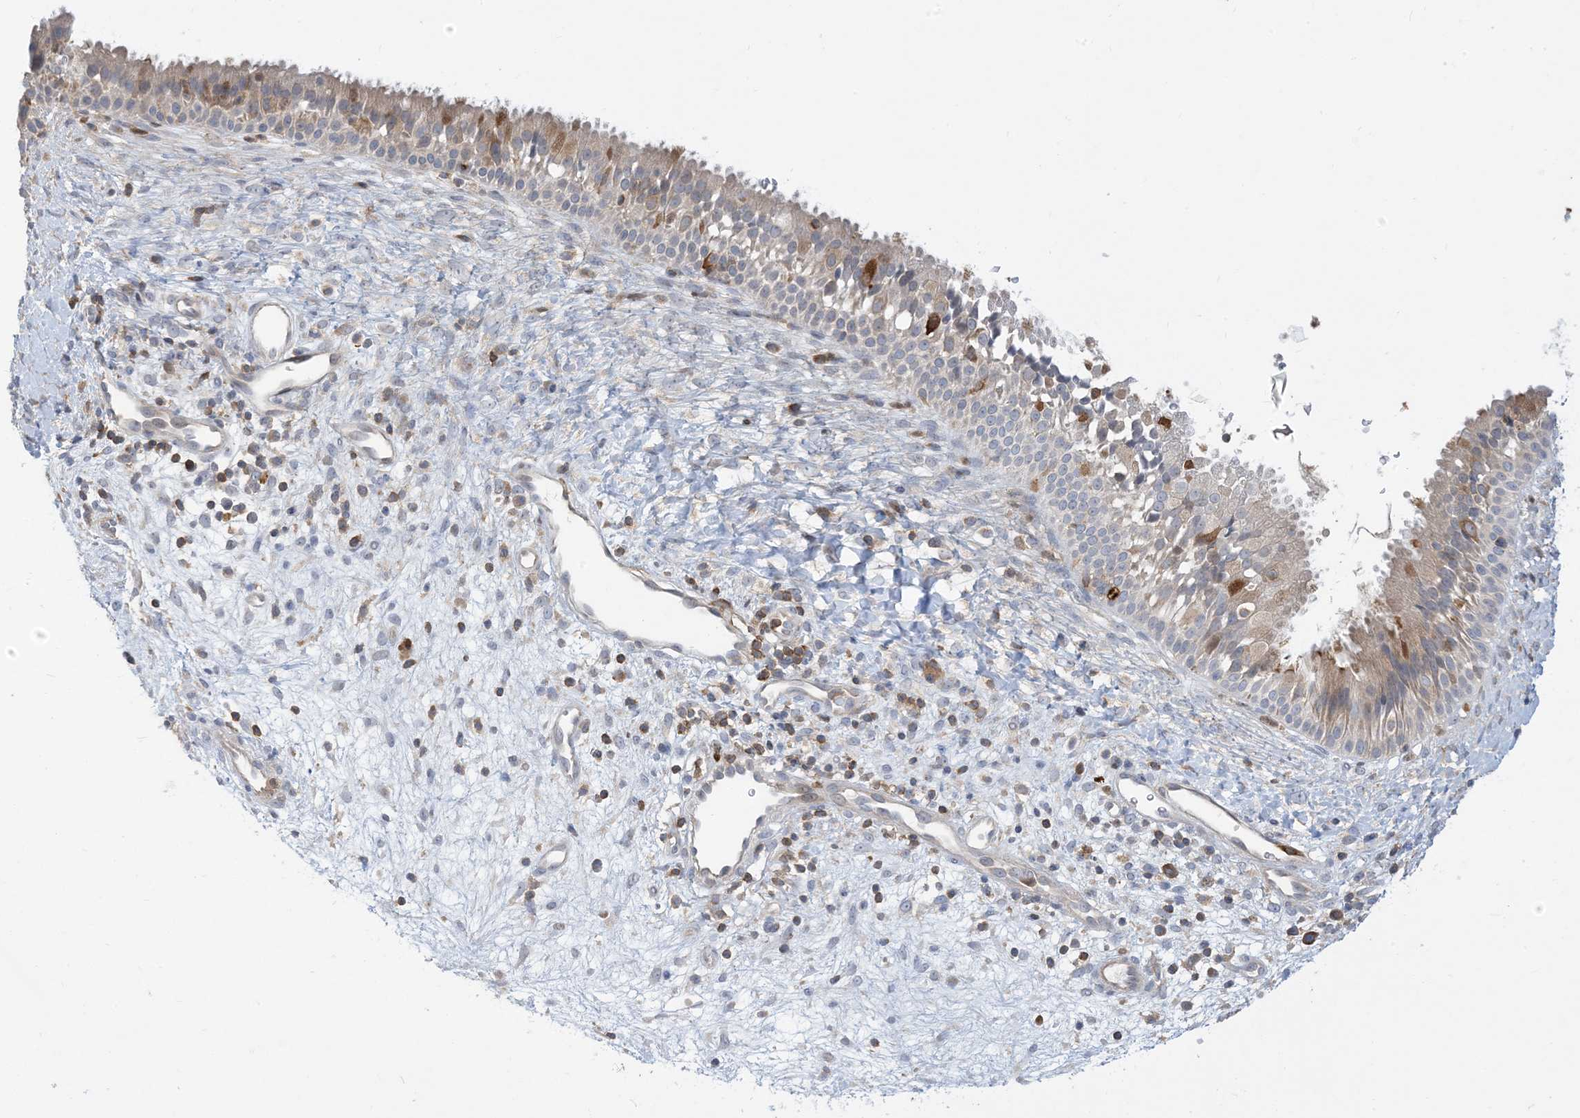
{"staining": {"intensity": "weak", "quantity": "<25%", "location": "cytoplasmic/membranous"}, "tissue": "nasopharynx", "cell_type": "Respiratory epithelial cells", "image_type": "normal", "snomed": [{"axis": "morphology", "description": "Normal tissue, NOS"}, {"axis": "topography", "description": "Nasopharynx"}], "caption": "High power microscopy histopathology image of an immunohistochemistry histopathology image of unremarkable nasopharynx, revealing no significant expression in respiratory epithelial cells. (Immunohistochemistry (ihc), brightfield microscopy, high magnification).", "gene": "AOC1", "patient": {"sex": "male", "age": 22}}